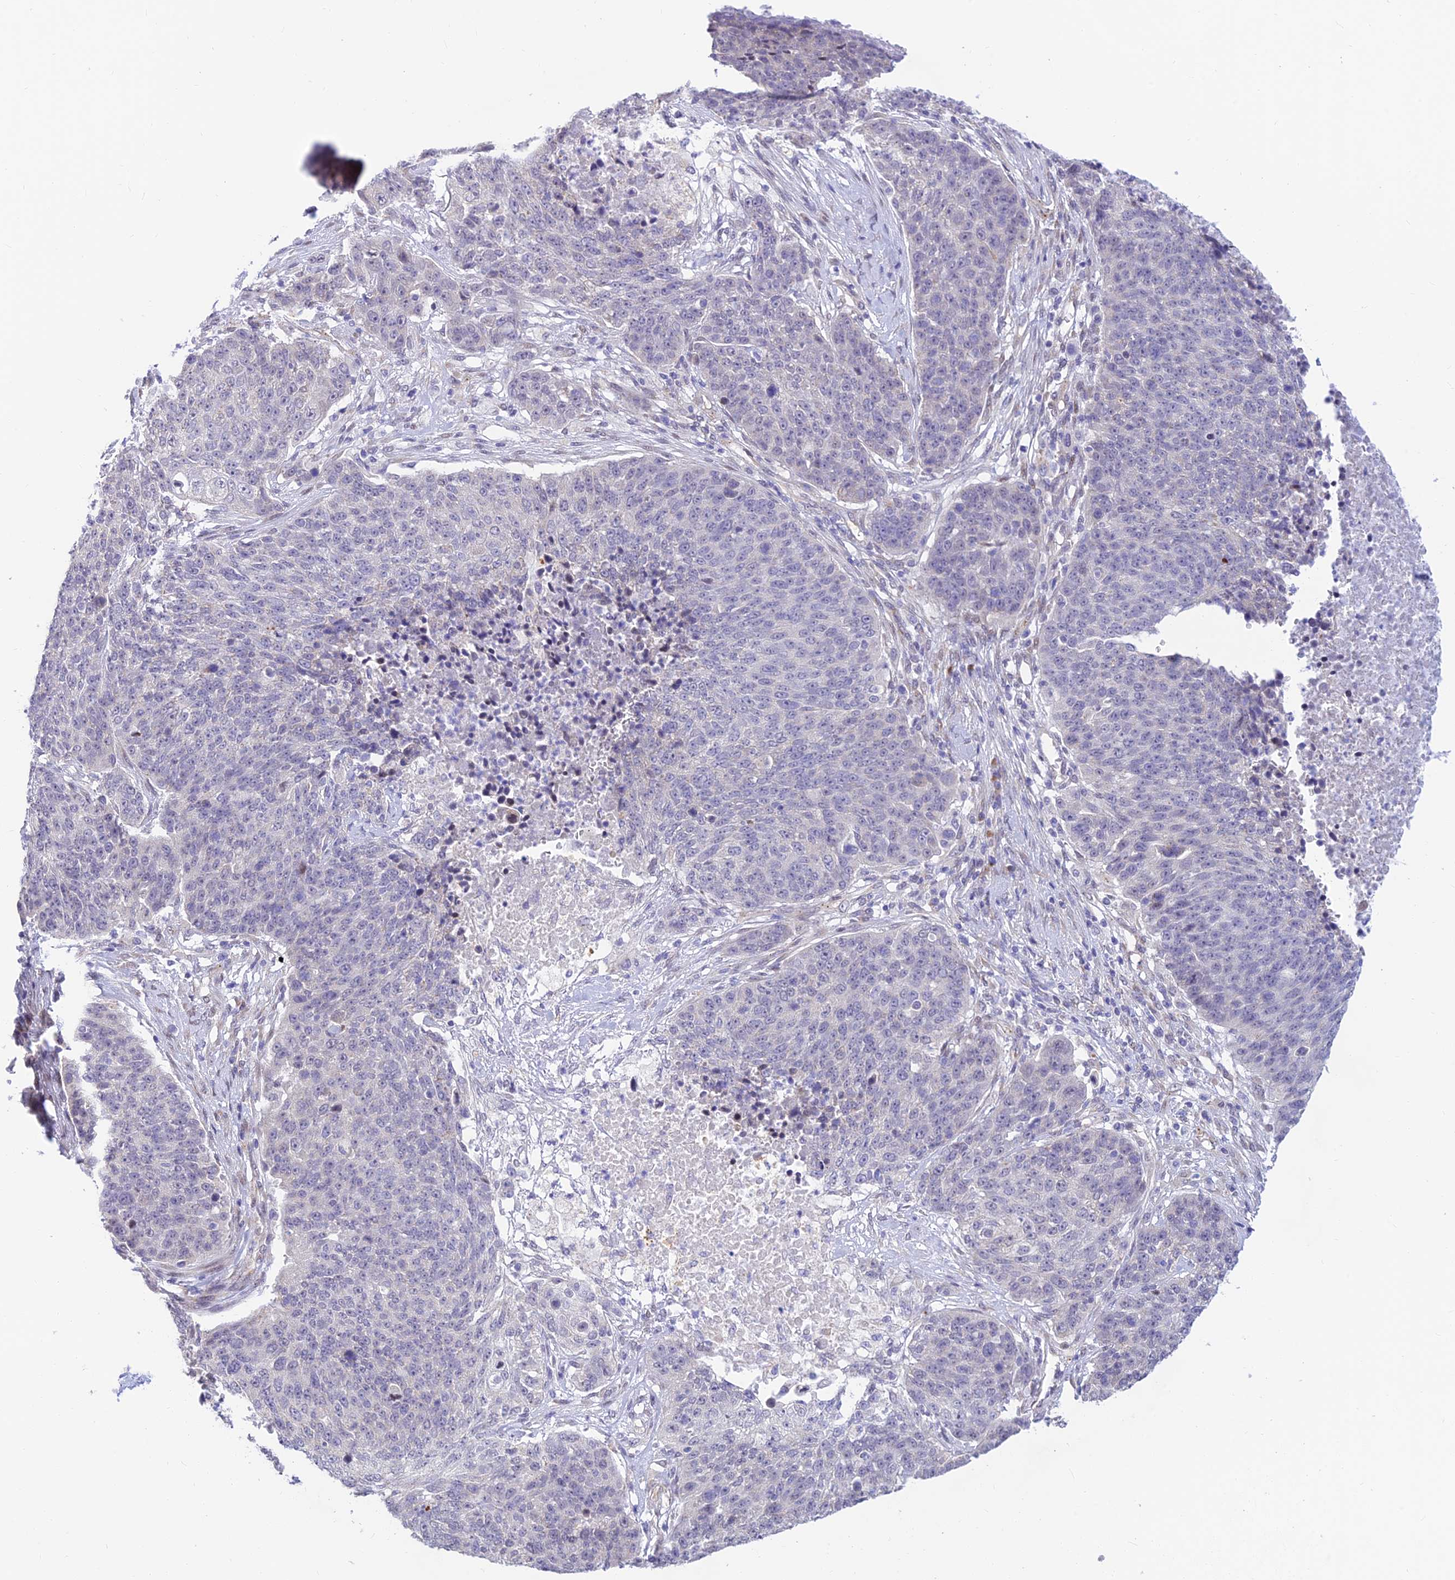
{"staining": {"intensity": "negative", "quantity": "none", "location": "none"}, "tissue": "lung cancer", "cell_type": "Tumor cells", "image_type": "cancer", "snomed": [{"axis": "morphology", "description": "Normal tissue, NOS"}, {"axis": "morphology", "description": "Squamous cell carcinoma, NOS"}, {"axis": "topography", "description": "Lymph node"}, {"axis": "topography", "description": "Lung"}], "caption": "The IHC histopathology image has no significant staining in tumor cells of squamous cell carcinoma (lung) tissue. (IHC, brightfield microscopy, high magnification).", "gene": "INKA1", "patient": {"sex": "male", "age": 66}}